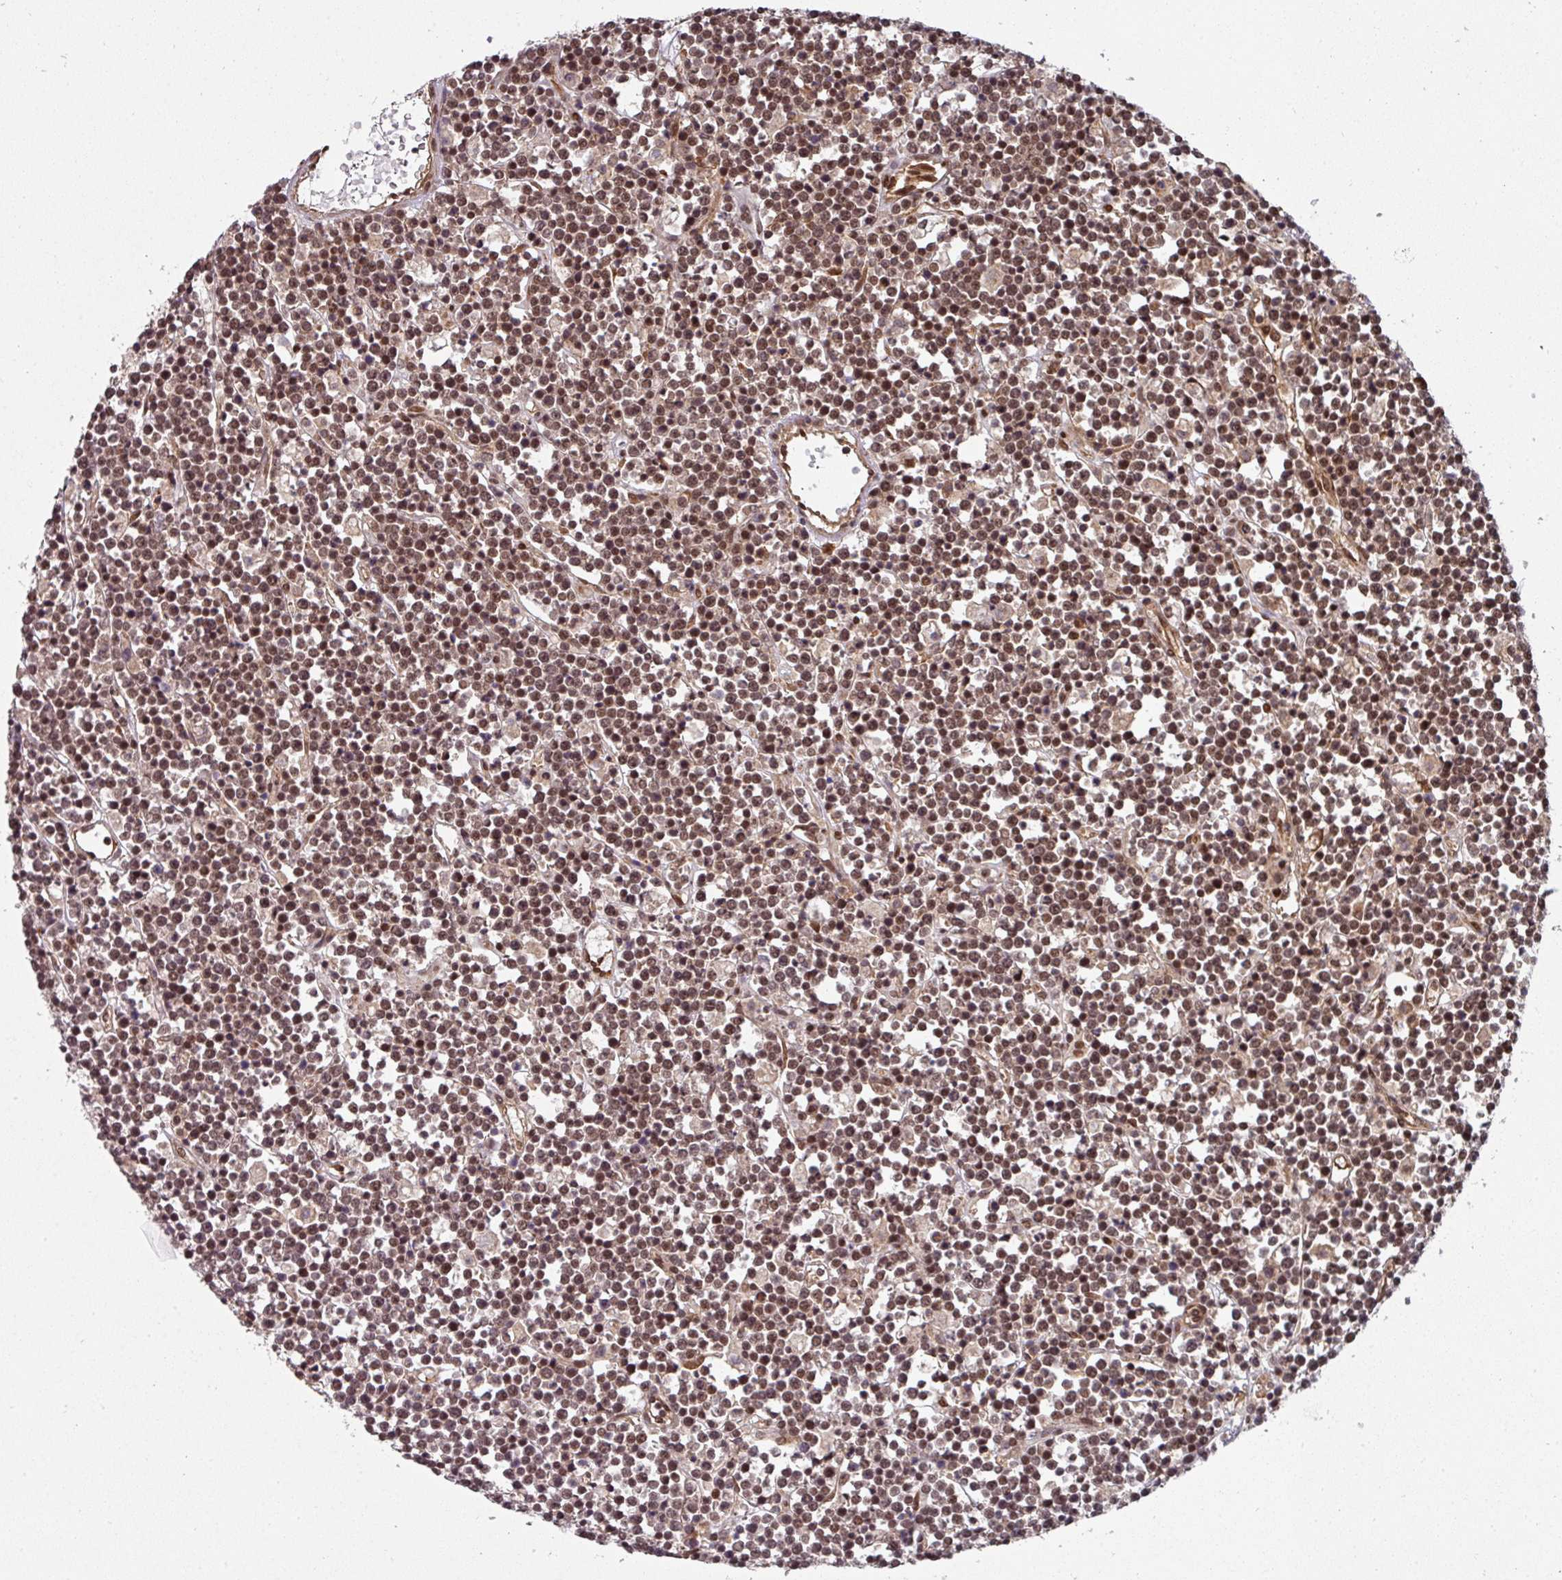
{"staining": {"intensity": "moderate", "quantity": ">75%", "location": "nuclear"}, "tissue": "lymphoma", "cell_type": "Tumor cells", "image_type": "cancer", "snomed": [{"axis": "morphology", "description": "Malignant lymphoma, non-Hodgkin's type, High grade"}, {"axis": "topography", "description": "Ovary"}], "caption": "This histopathology image reveals lymphoma stained with immunohistochemistry (IHC) to label a protein in brown. The nuclear of tumor cells show moderate positivity for the protein. Nuclei are counter-stained blue.", "gene": "SIK3", "patient": {"sex": "female", "age": 56}}